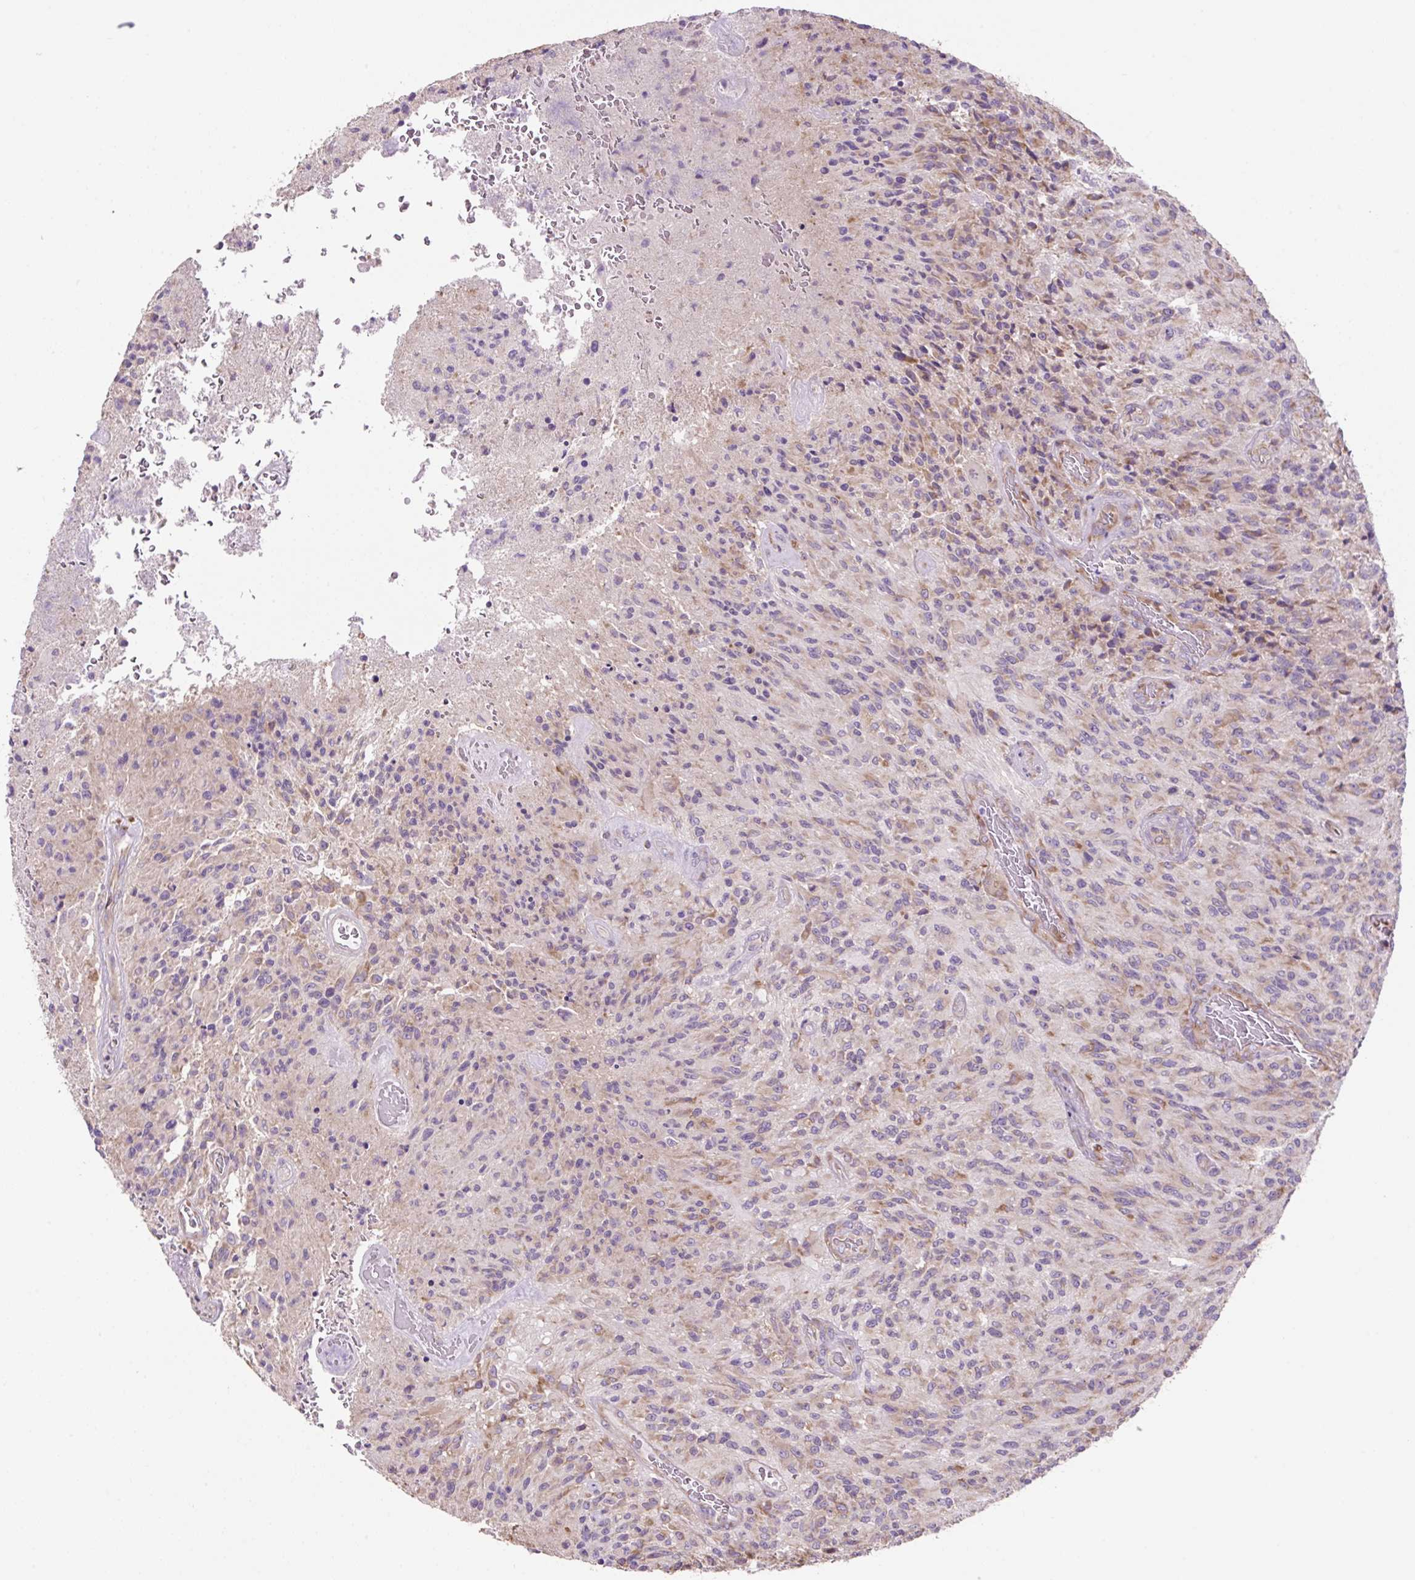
{"staining": {"intensity": "moderate", "quantity": "25%-75%", "location": "cytoplasmic/membranous"}, "tissue": "glioma", "cell_type": "Tumor cells", "image_type": "cancer", "snomed": [{"axis": "morphology", "description": "Normal tissue, NOS"}, {"axis": "morphology", "description": "Glioma, malignant, High grade"}, {"axis": "topography", "description": "Cerebral cortex"}], "caption": "Immunohistochemical staining of malignant glioma (high-grade) shows medium levels of moderate cytoplasmic/membranous positivity in about 25%-75% of tumor cells.", "gene": "RPS23", "patient": {"sex": "male", "age": 56}}